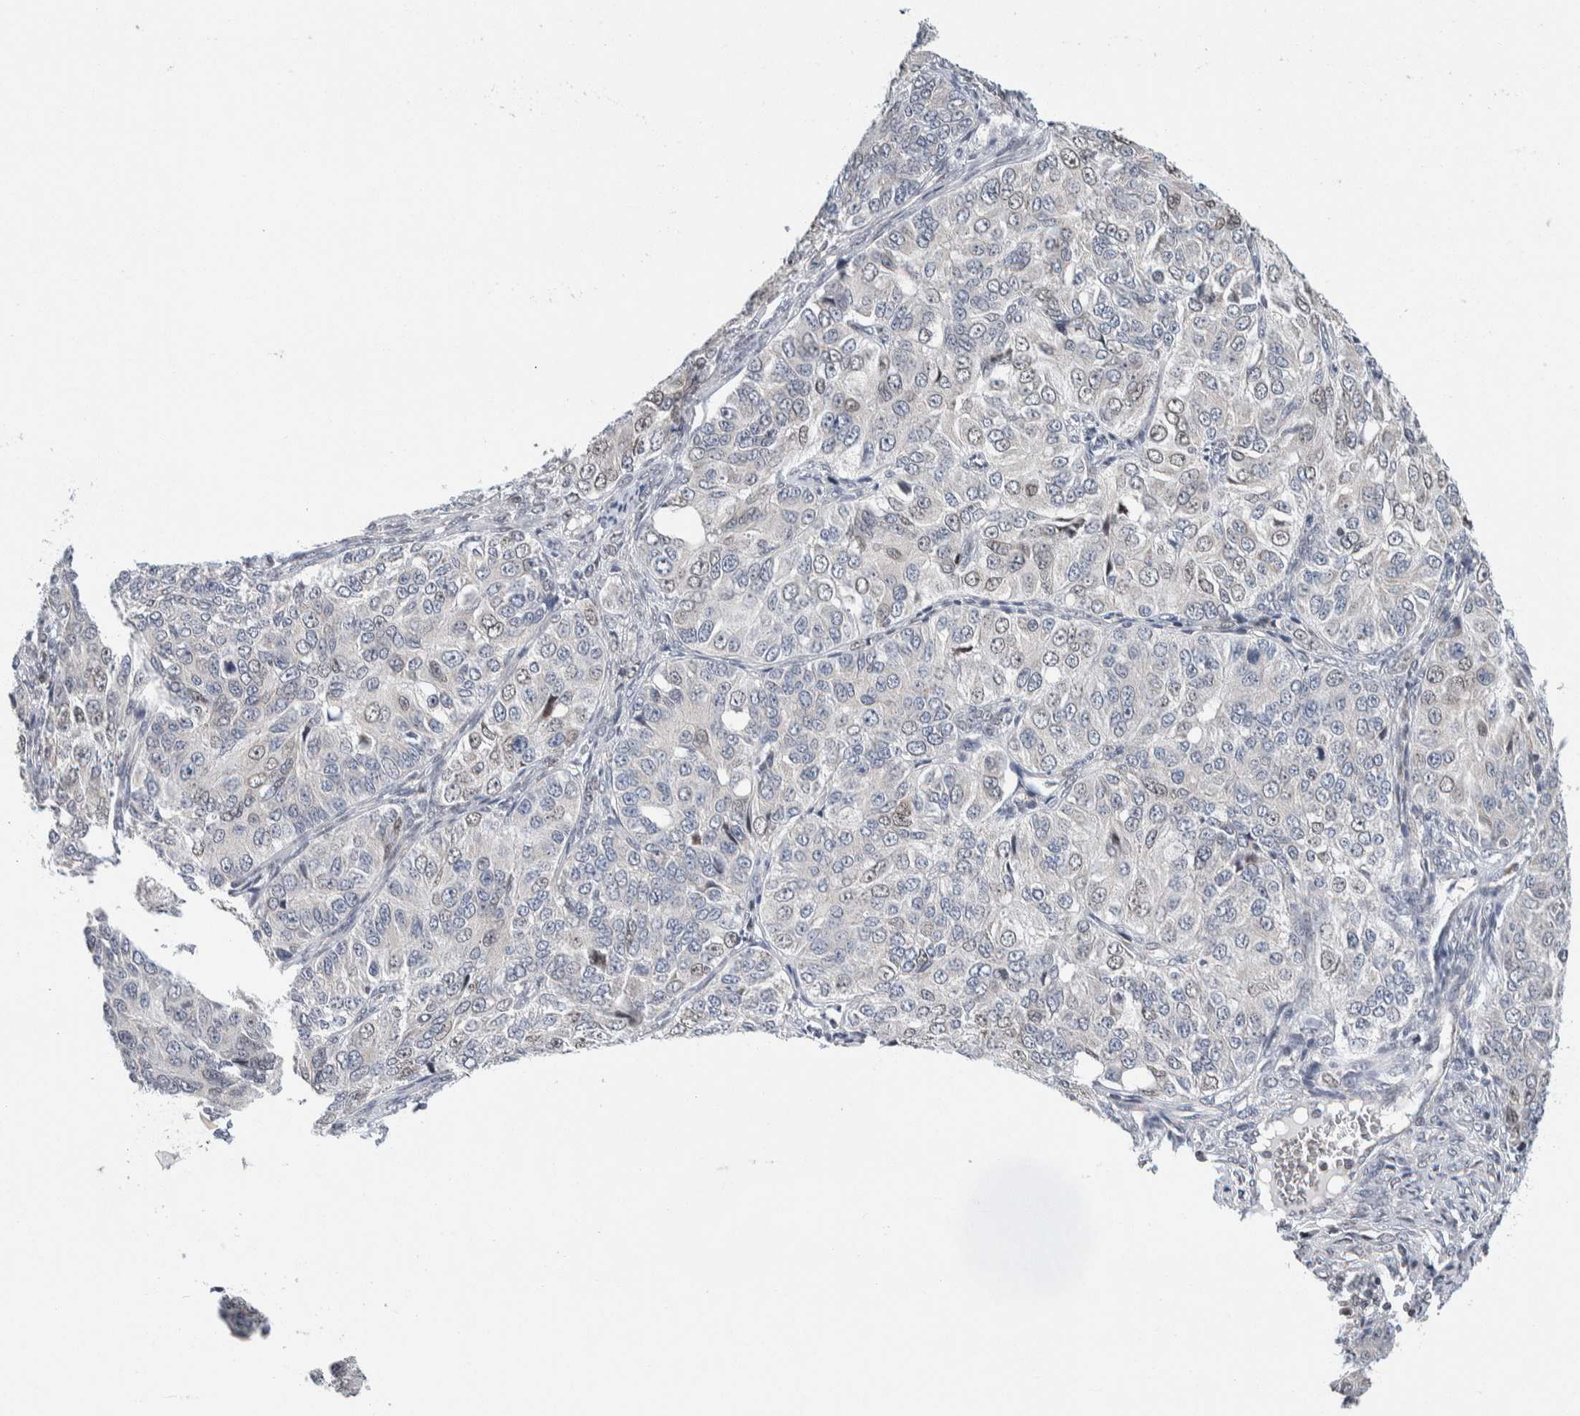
{"staining": {"intensity": "weak", "quantity": "<25%", "location": "cytoplasmic/membranous"}, "tissue": "ovarian cancer", "cell_type": "Tumor cells", "image_type": "cancer", "snomed": [{"axis": "morphology", "description": "Carcinoma, endometroid"}, {"axis": "topography", "description": "Ovary"}], "caption": "Micrograph shows no significant protein staining in tumor cells of ovarian endometroid carcinoma.", "gene": "NEUROD1", "patient": {"sex": "female", "age": 51}}